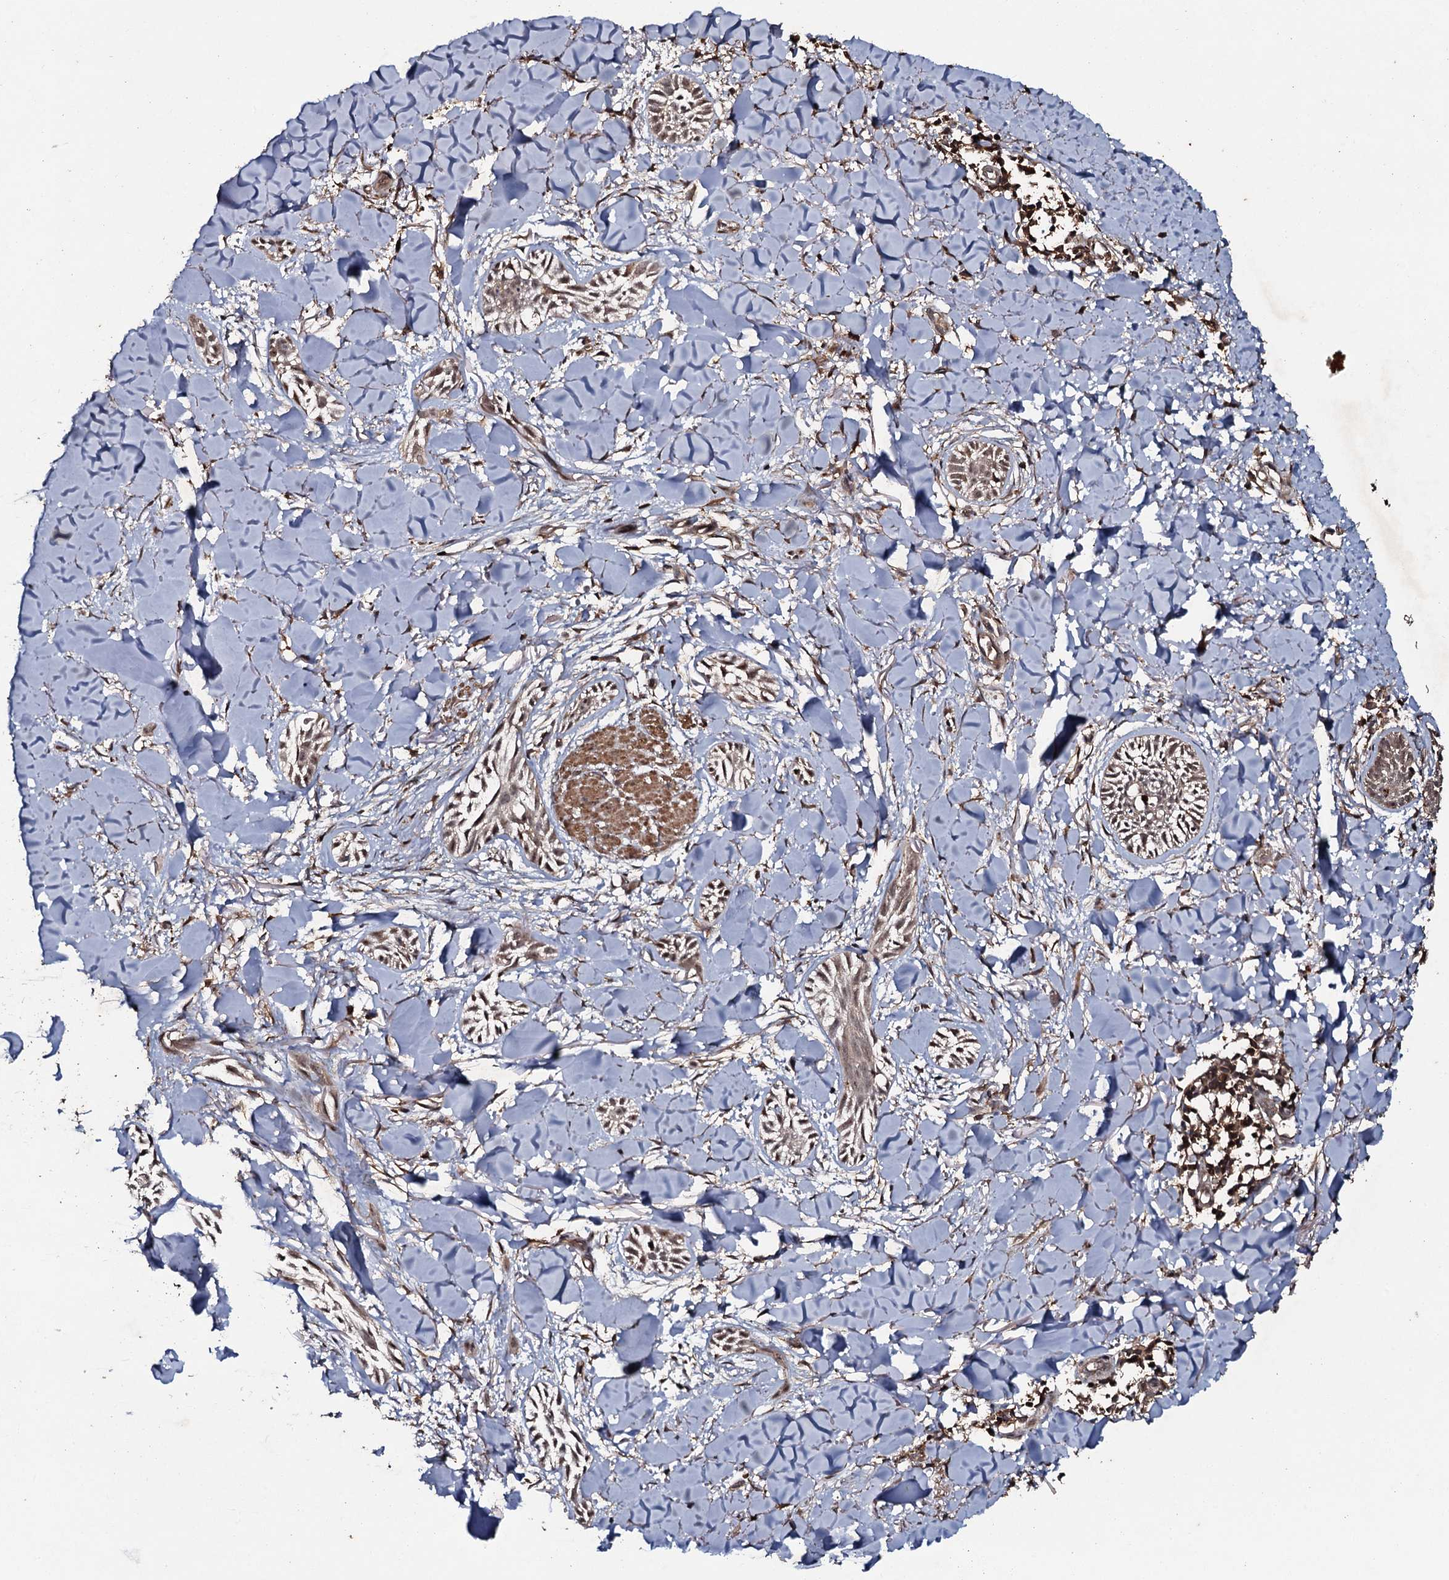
{"staining": {"intensity": "weak", "quantity": "25%-75%", "location": "cytoplasmic/membranous"}, "tissue": "skin cancer", "cell_type": "Tumor cells", "image_type": "cancer", "snomed": [{"axis": "morphology", "description": "Basal cell carcinoma"}, {"axis": "topography", "description": "Skin"}], "caption": "Tumor cells demonstrate low levels of weak cytoplasmic/membranous staining in about 25%-75% of cells in skin basal cell carcinoma. The protein is shown in brown color, while the nuclei are stained blue.", "gene": "ADGRG3", "patient": {"sex": "female", "age": 59}}